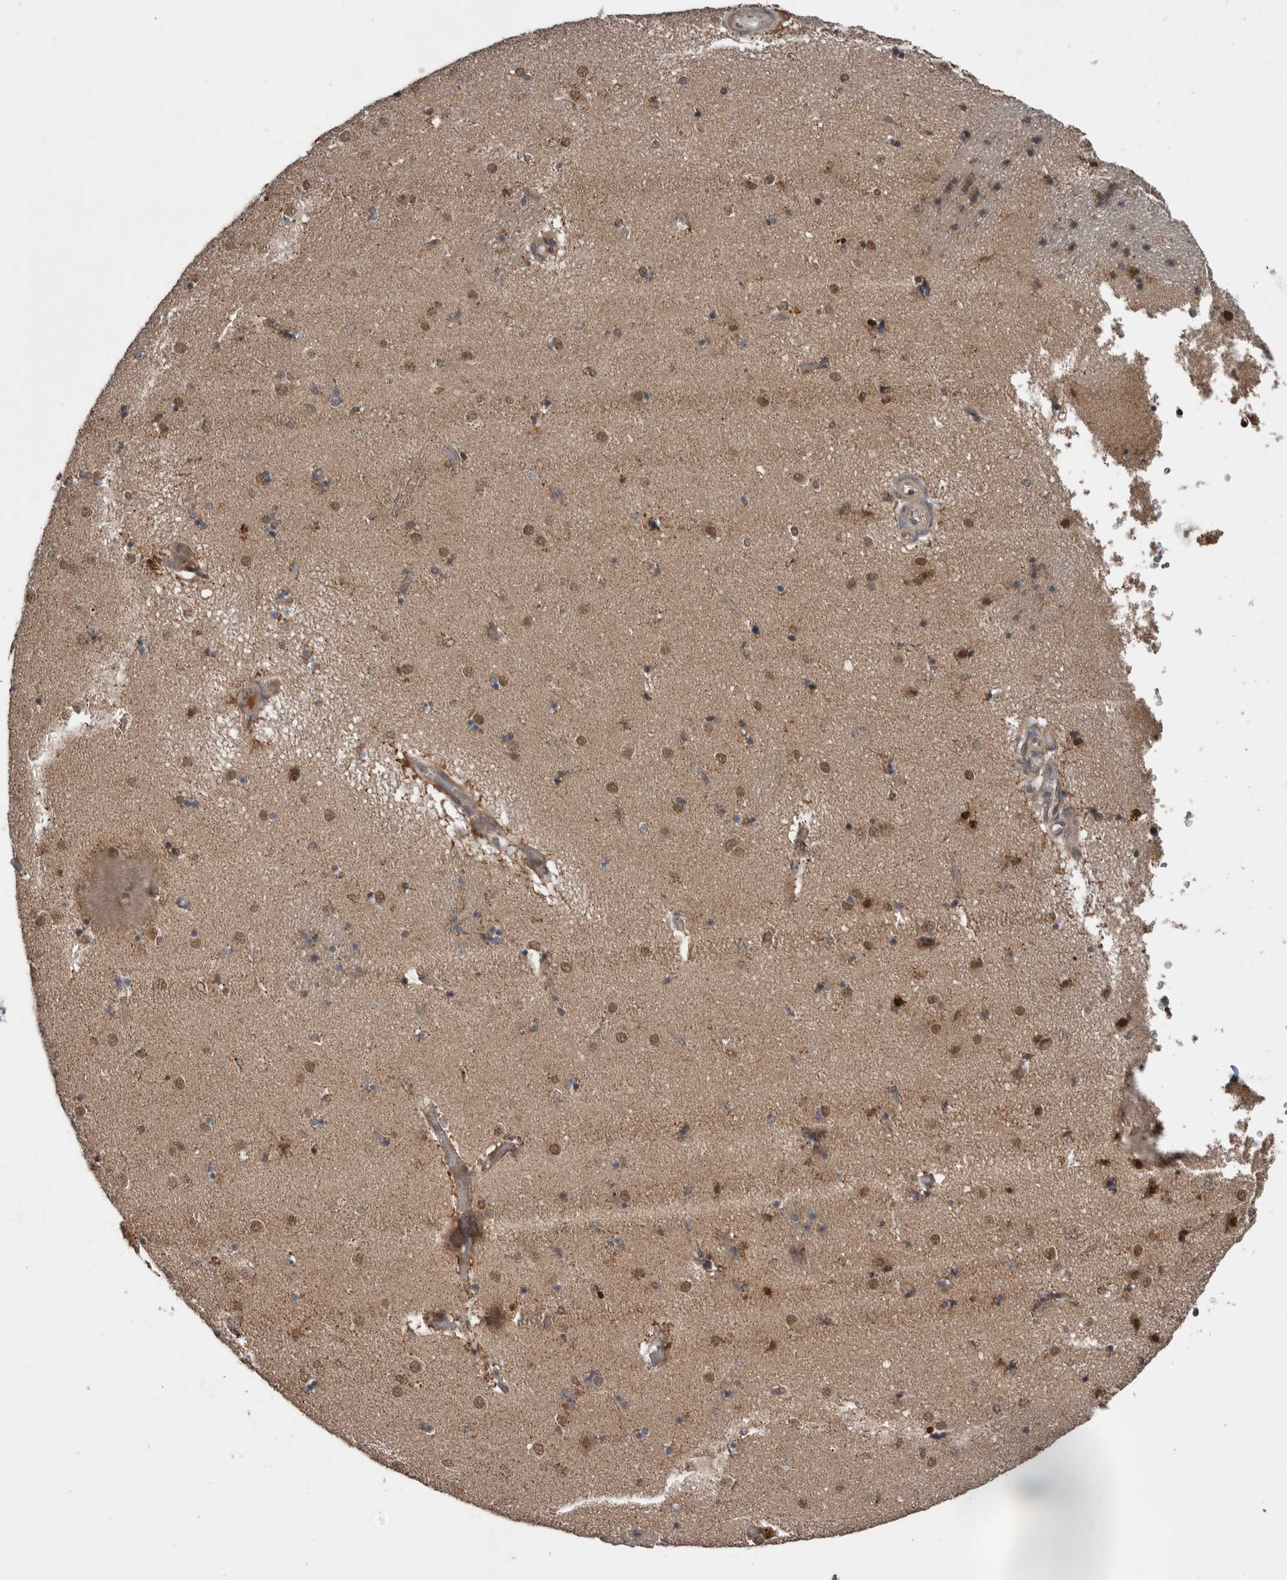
{"staining": {"intensity": "moderate", "quantity": "25%-75%", "location": "cytoplasmic/membranous,nuclear"}, "tissue": "caudate", "cell_type": "Glial cells", "image_type": "normal", "snomed": [{"axis": "morphology", "description": "Normal tissue, NOS"}, {"axis": "topography", "description": "Lateral ventricle wall"}], "caption": "Immunohistochemistry (IHC) histopathology image of normal caudate: caudate stained using IHC reveals medium levels of moderate protein expression localized specifically in the cytoplasmic/membranous,nuclear of glial cells, appearing as a cytoplasmic/membranous,nuclear brown color.", "gene": "RIOK3", "patient": {"sex": "male", "age": 70}}